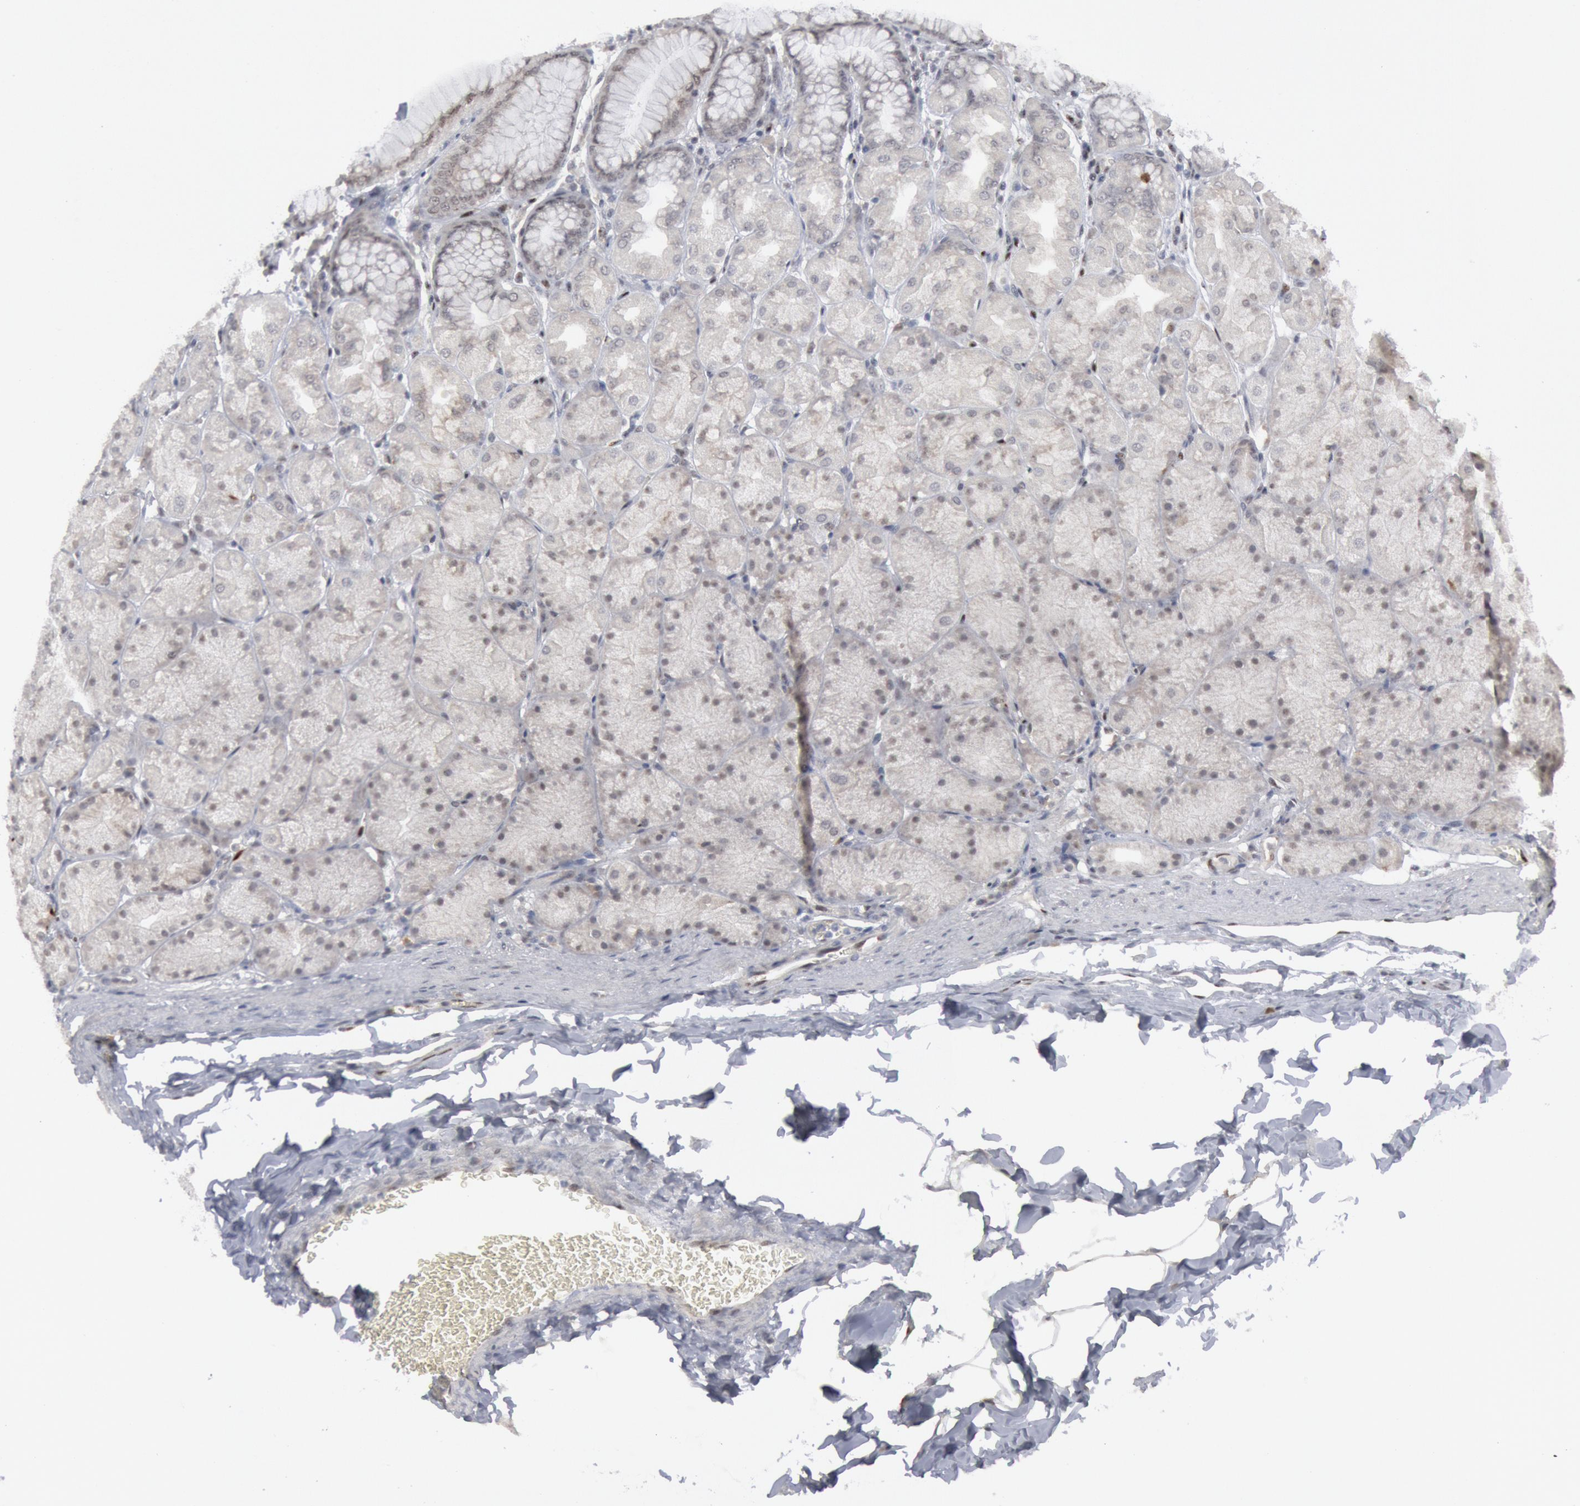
{"staining": {"intensity": "weak", "quantity": "<25%", "location": "nuclear"}, "tissue": "stomach", "cell_type": "Glandular cells", "image_type": "normal", "snomed": [{"axis": "morphology", "description": "Normal tissue, NOS"}, {"axis": "topography", "description": "Stomach, upper"}], "caption": "IHC histopathology image of normal stomach: stomach stained with DAB (3,3'-diaminobenzidine) reveals no significant protein positivity in glandular cells.", "gene": "FOXO1", "patient": {"sex": "female", "age": 56}}